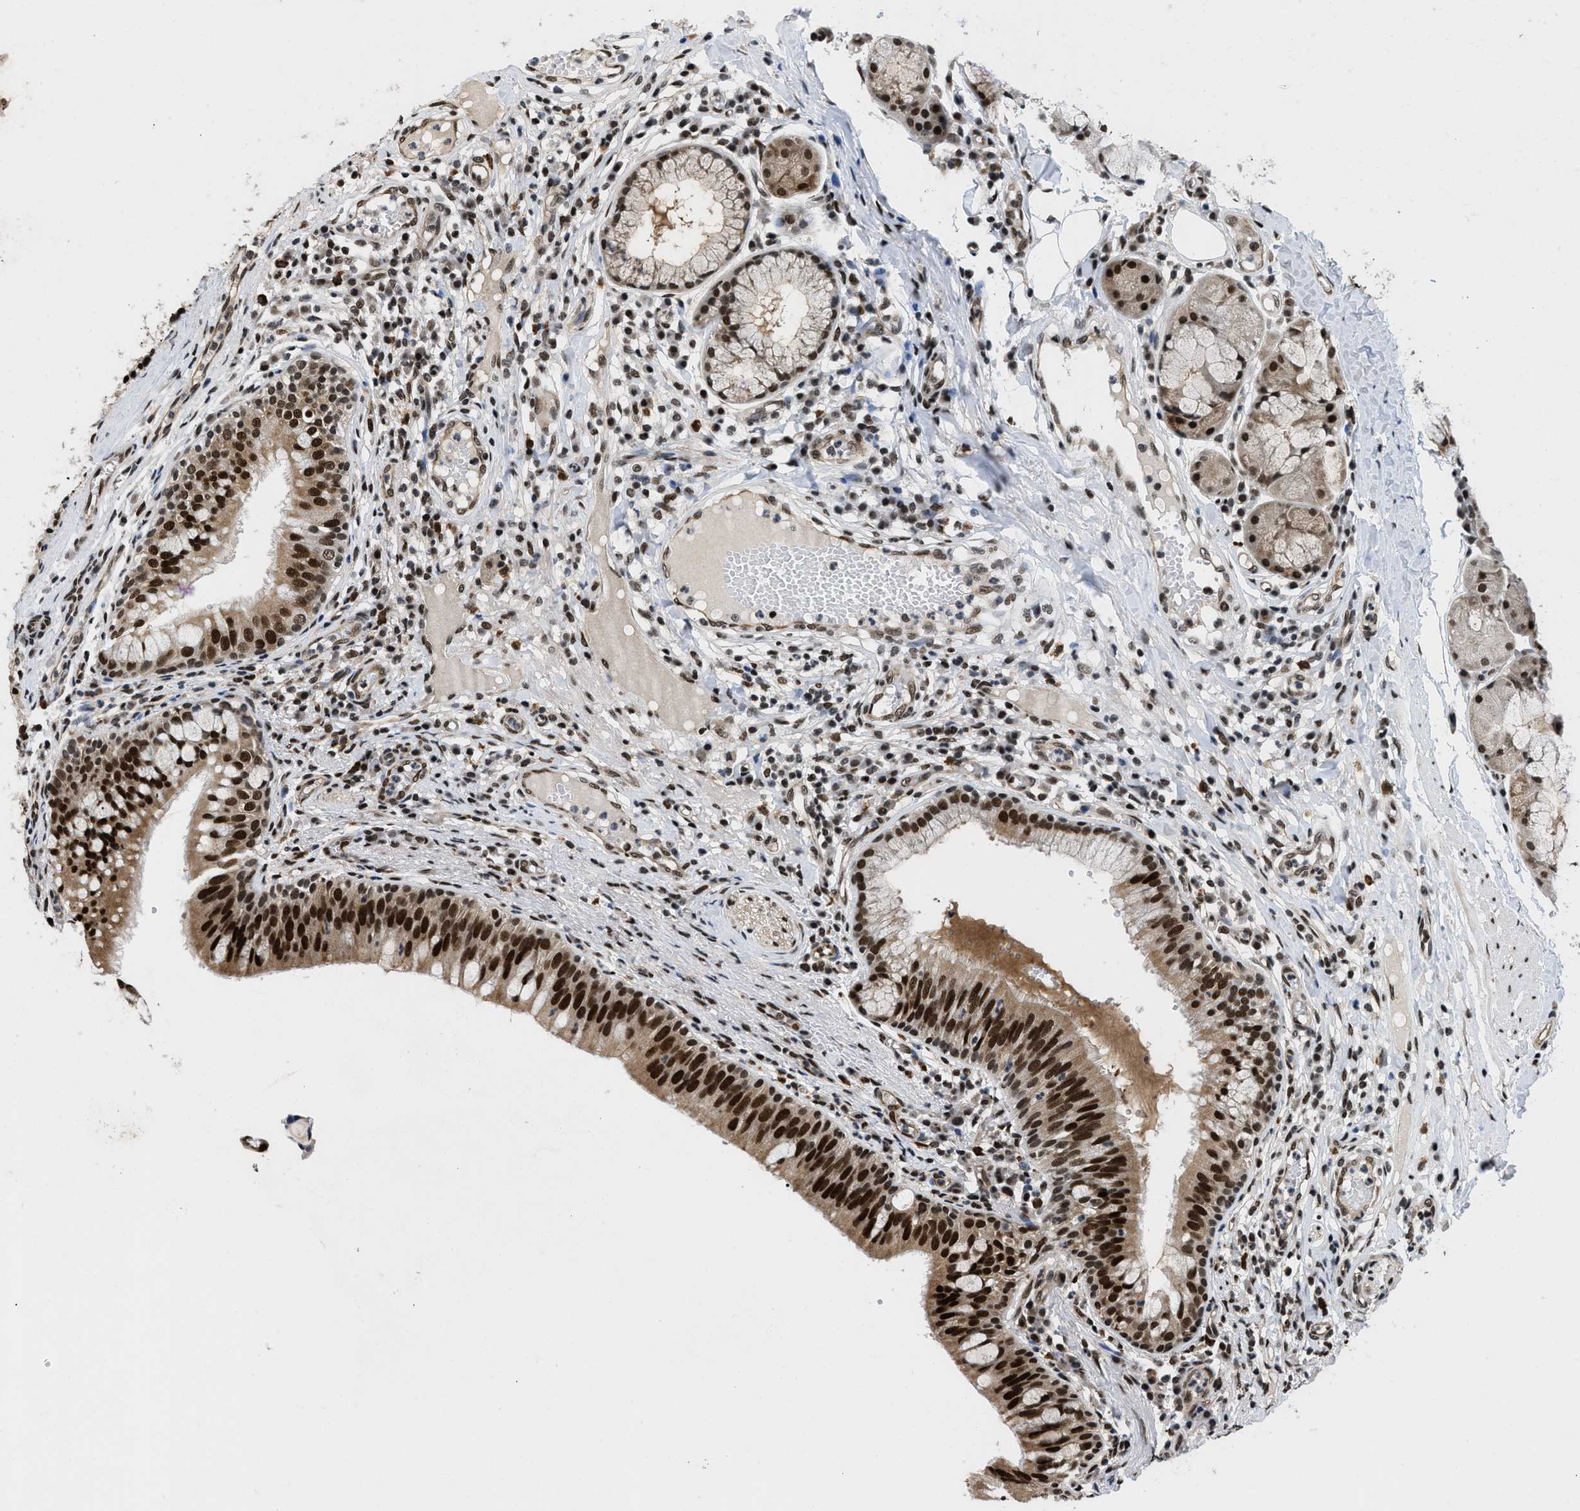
{"staining": {"intensity": "strong", "quantity": ">75%", "location": "nuclear"}, "tissue": "carcinoid", "cell_type": "Tumor cells", "image_type": "cancer", "snomed": [{"axis": "morphology", "description": "Carcinoid, malignant, NOS"}, {"axis": "topography", "description": "Lung"}], "caption": "High-magnification brightfield microscopy of carcinoid (malignant) stained with DAB (brown) and counterstained with hematoxylin (blue). tumor cells exhibit strong nuclear positivity is present in about>75% of cells.", "gene": "SAFB", "patient": {"sex": "male", "age": 30}}